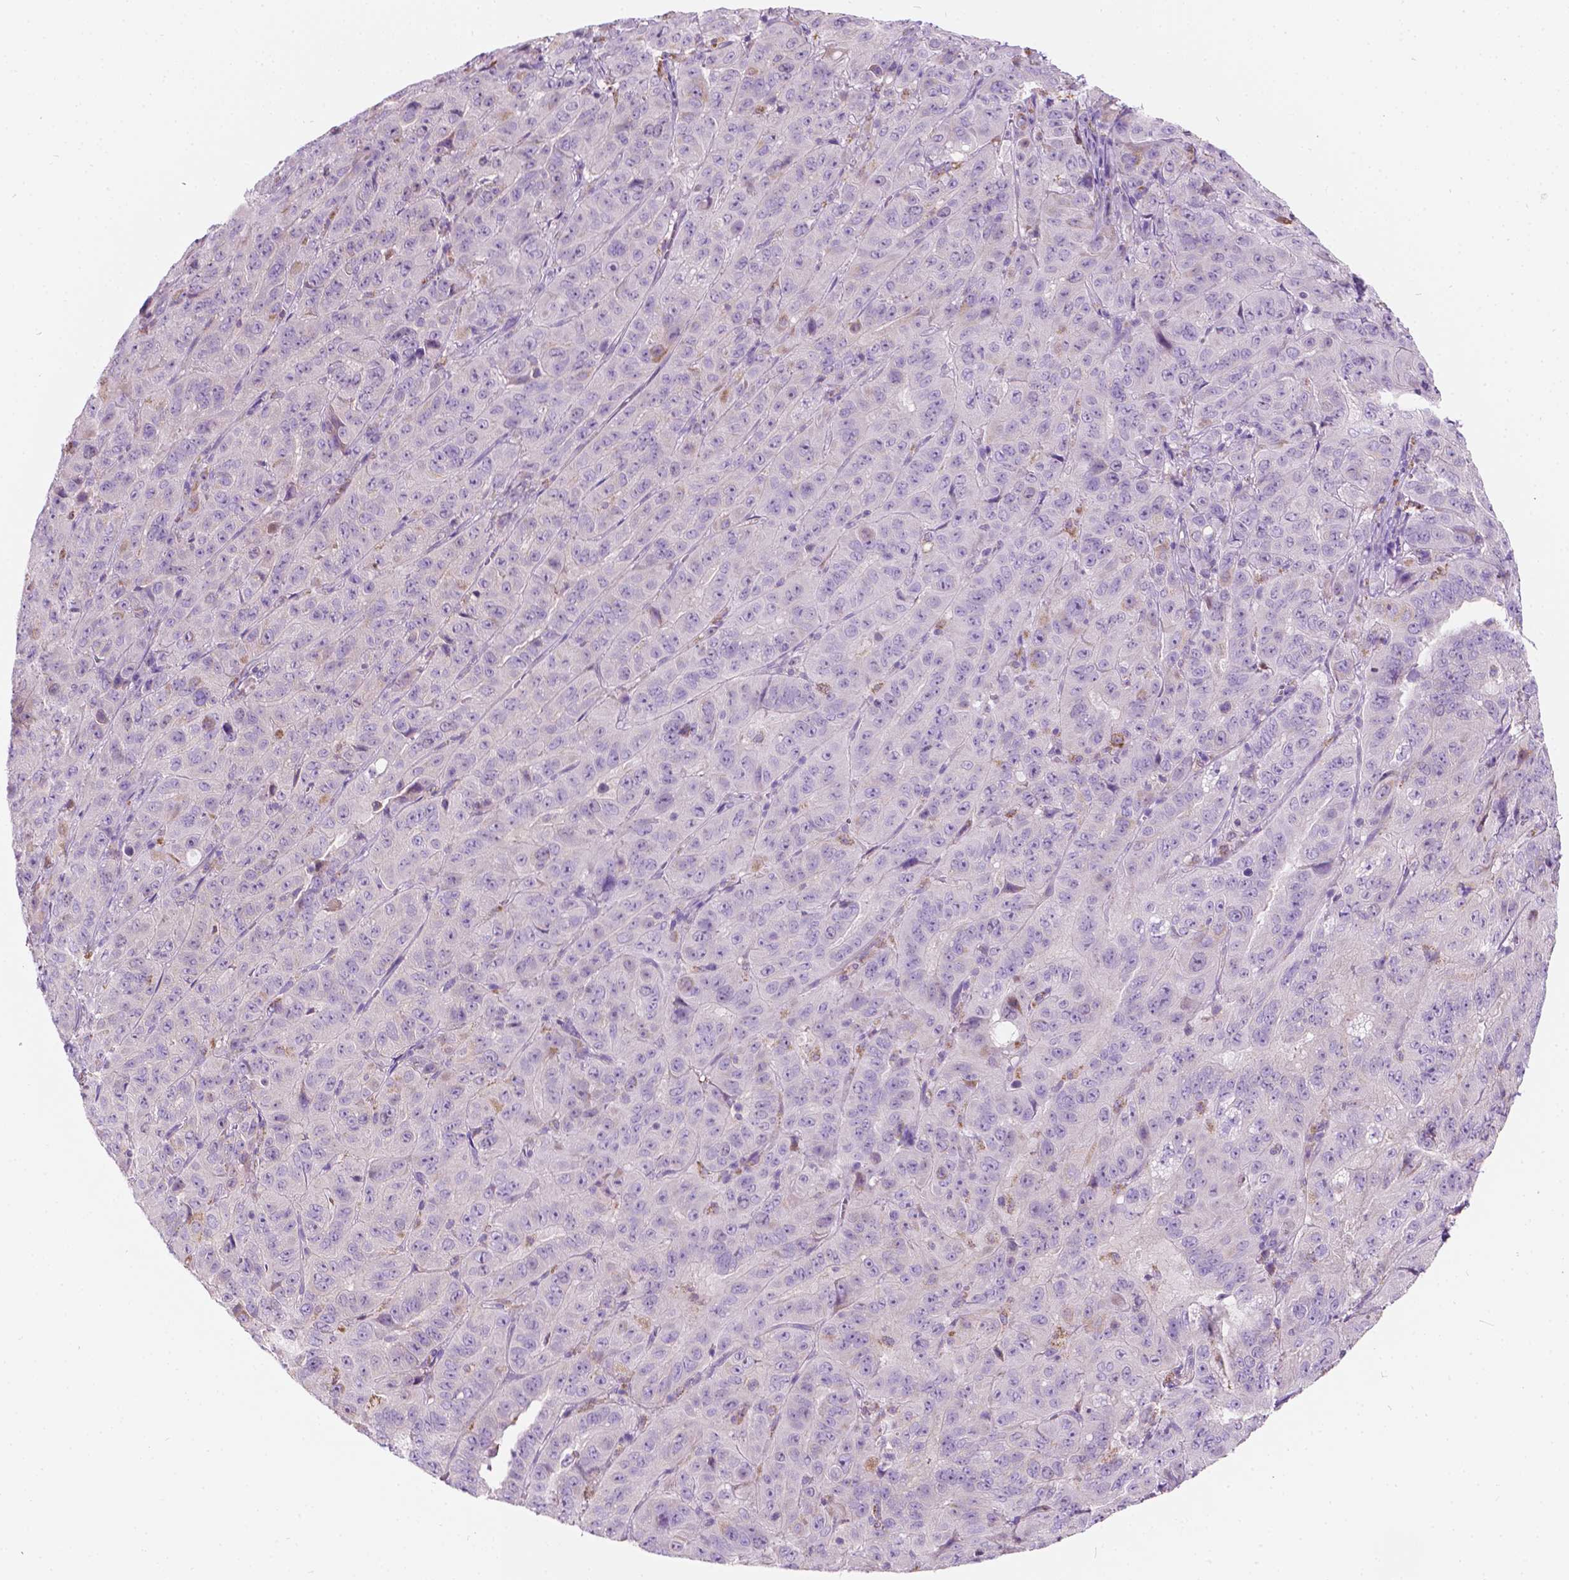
{"staining": {"intensity": "negative", "quantity": "none", "location": "none"}, "tissue": "pancreatic cancer", "cell_type": "Tumor cells", "image_type": "cancer", "snomed": [{"axis": "morphology", "description": "Adenocarcinoma, NOS"}, {"axis": "topography", "description": "Pancreas"}], "caption": "Protein analysis of pancreatic cancer (adenocarcinoma) displays no significant staining in tumor cells.", "gene": "NOS1AP", "patient": {"sex": "male", "age": 63}}